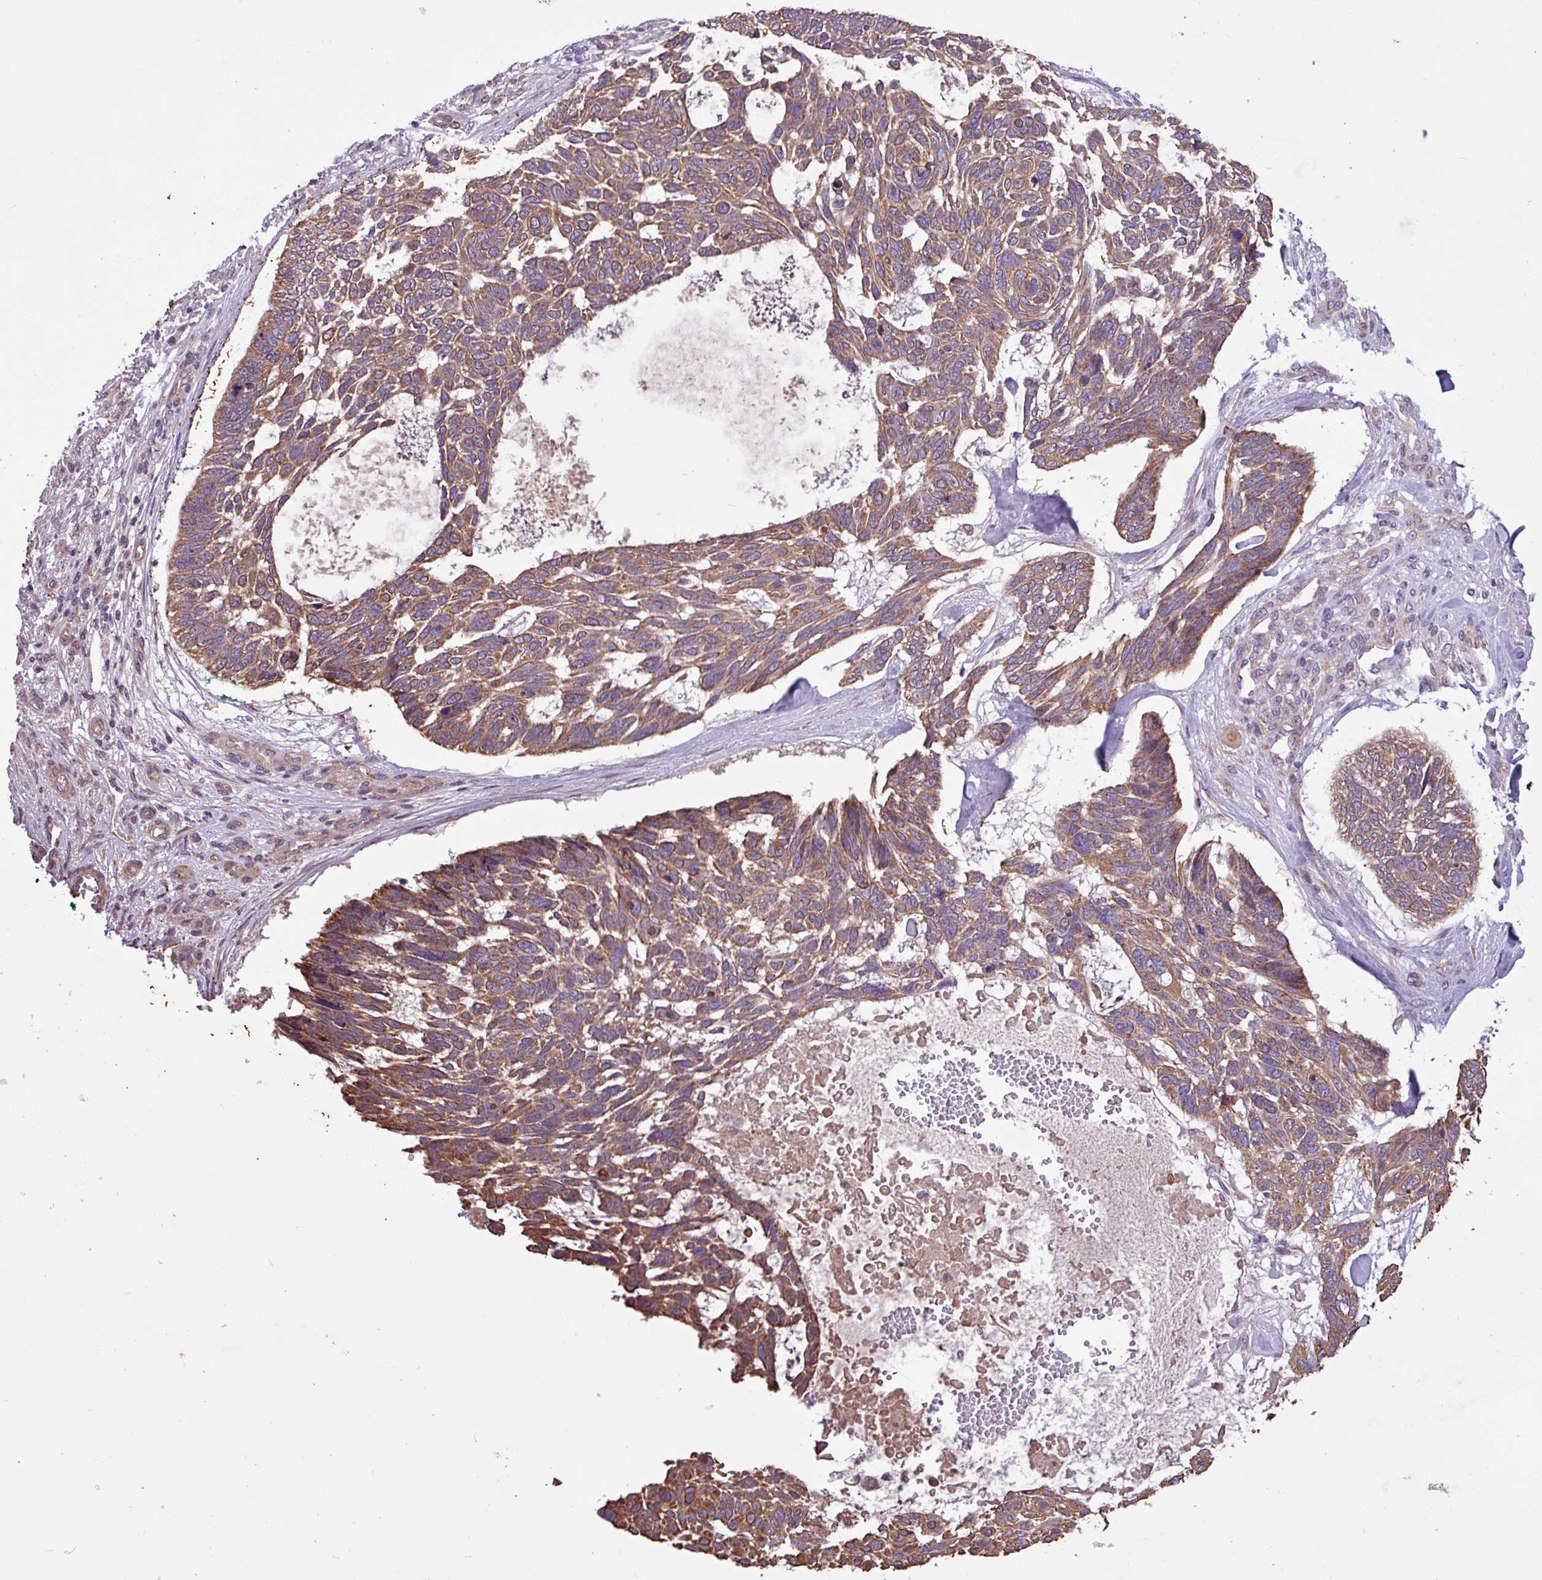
{"staining": {"intensity": "moderate", "quantity": ">75%", "location": "cytoplasmic/membranous"}, "tissue": "skin cancer", "cell_type": "Tumor cells", "image_type": "cancer", "snomed": [{"axis": "morphology", "description": "Basal cell carcinoma"}, {"axis": "topography", "description": "Skin"}], "caption": "Immunohistochemistry (IHC) (DAB (3,3'-diaminobenzidine)) staining of human basal cell carcinoma (skin) shows moderate cytoplasmic/membranous protein staining in about >75% of tumor cells. (DAB (3,3'-diaminobenzidine) = brown stain, brightfield microscopy at high magnification).", "gene": "TIMM10B", "patient": {"sex": "male", "age": 88}}